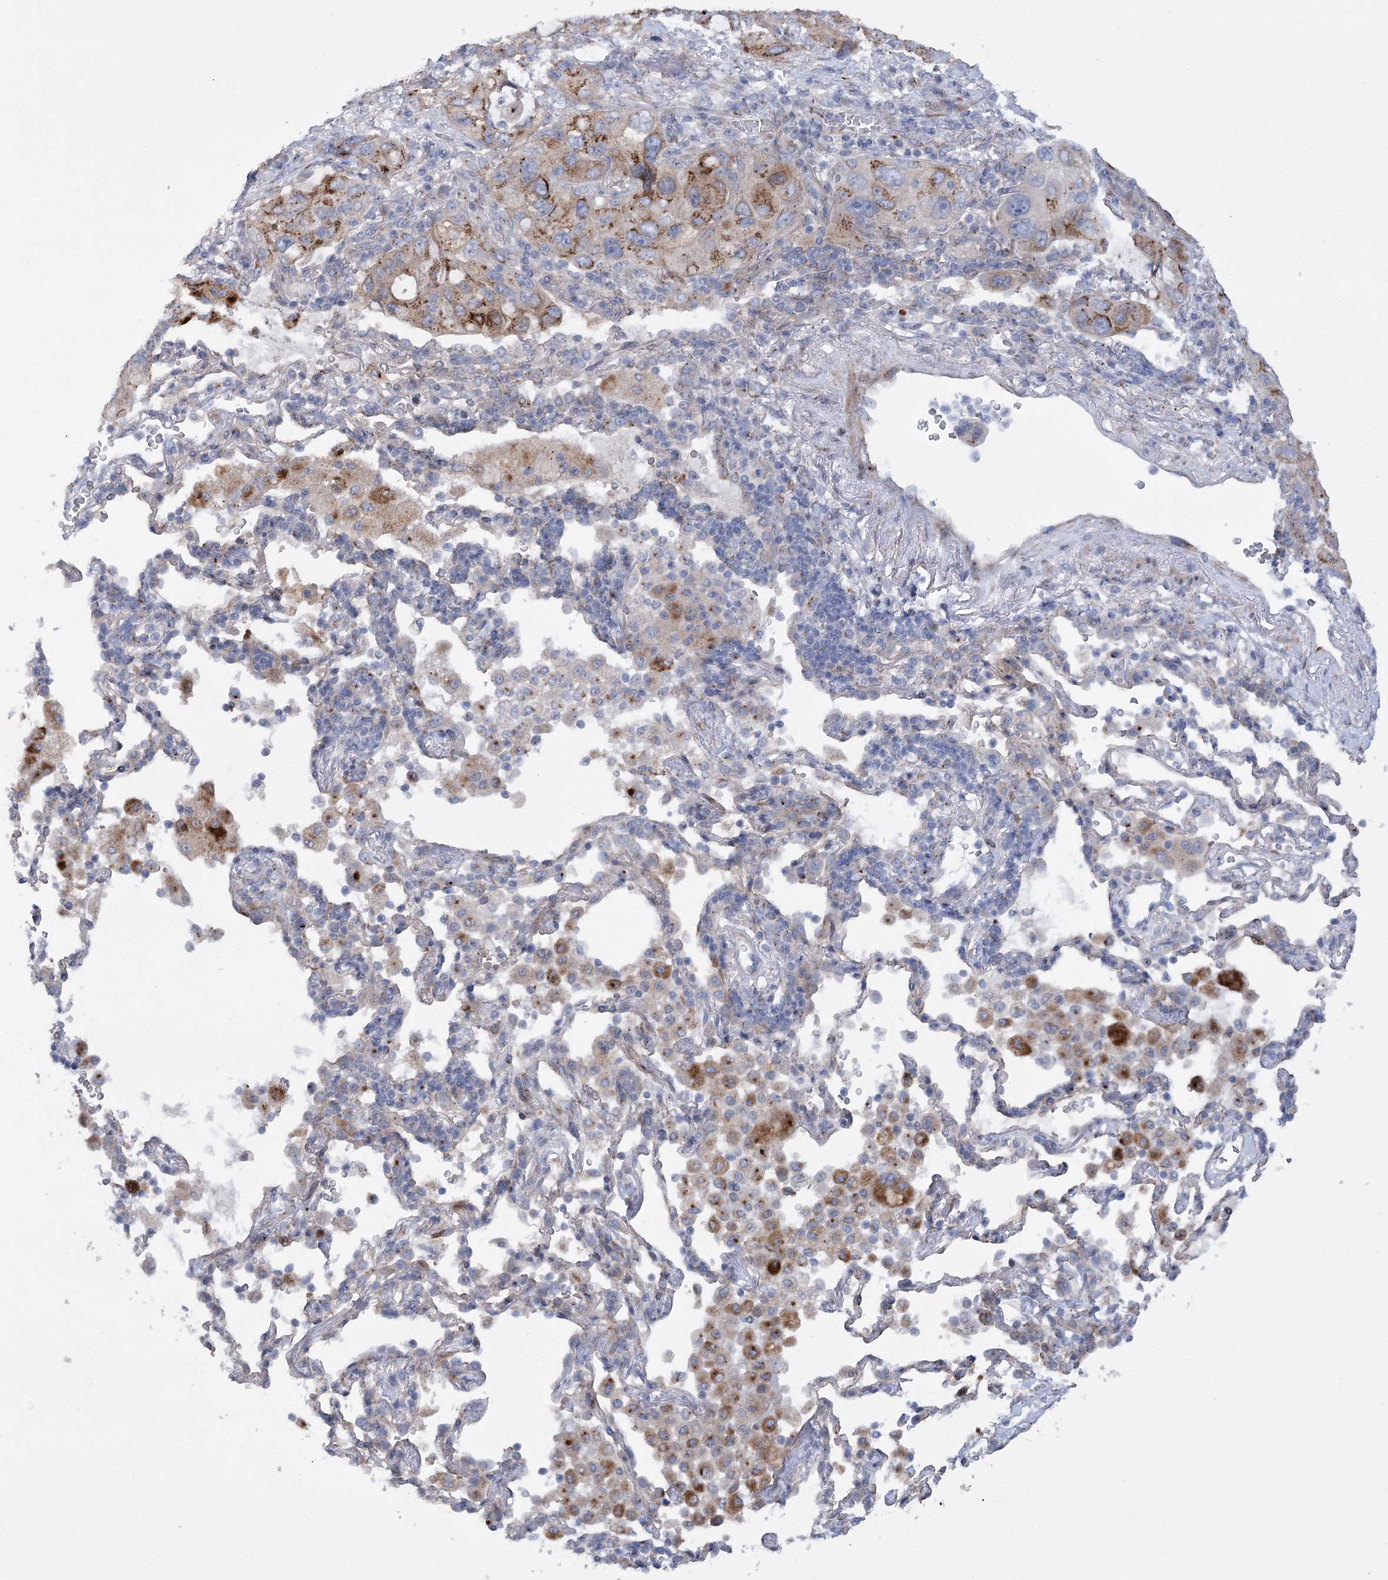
{"staining": {"intensity": "moderate", "quantity": "25%-75%", "location": "cytoplasmic/membranous"}, "tissue": "lung cancer", "cell_type": "Tumor cells", "image_type": "cancer", "snomed": [{"axis": "morphology", "description": "Squamous cell carcinoma, NOS"}, {"axis": "topography", "description": "Lung"}], "caption": "Moderate cytoplasmic/membranous staining is identified in about 25%-75% of tumor cells in lung cancer (squamous cell carcinoma).", "gene": "NME7", "patient": {"sex": "female", "age": 73}}